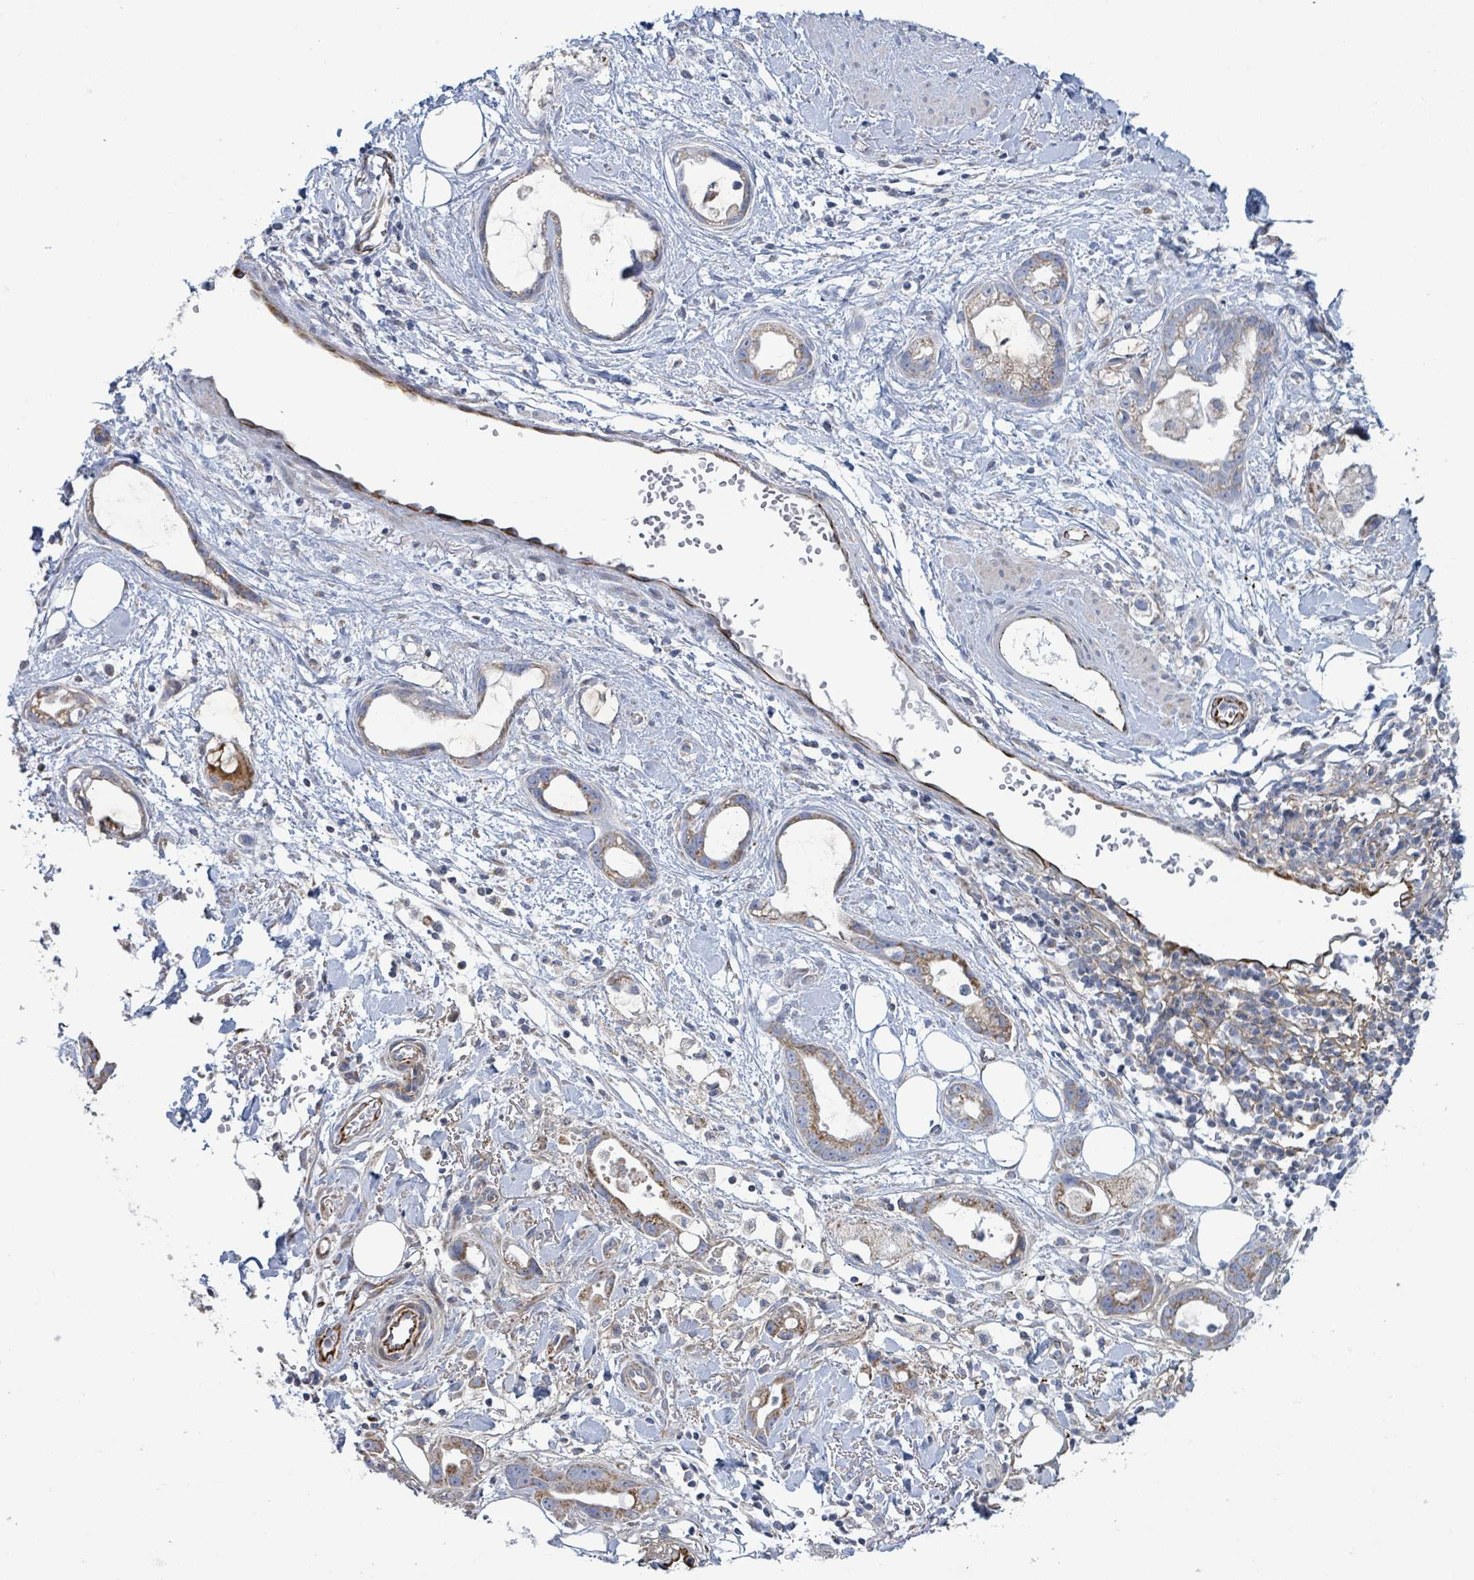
{"staining": {"intensity": "moderate", "quantity": "25%-75%", "location": "cytoplasmic/membranous"}, "tissue": "stomach cancer", "cell_type": "Tumor cells", "image_type": "cancer", "snomed": [{"axis": "morphology", "description": "Adenocarcinoma, NOS"}, {"axis": "topography", "description": "Stomach"}], "caption": "Protein analysis of stomach adenocarcinoma tissue shows moderate cytoplasmic/membranous expression in about 25%-75% of tumor cells. The staining is performed using DAB brown chromogen to label protein expression. The nuclei are counter-stained blue using hematoxylin.", "gene": "ALG12", "patient": {"sex": "male", "age": 55}}